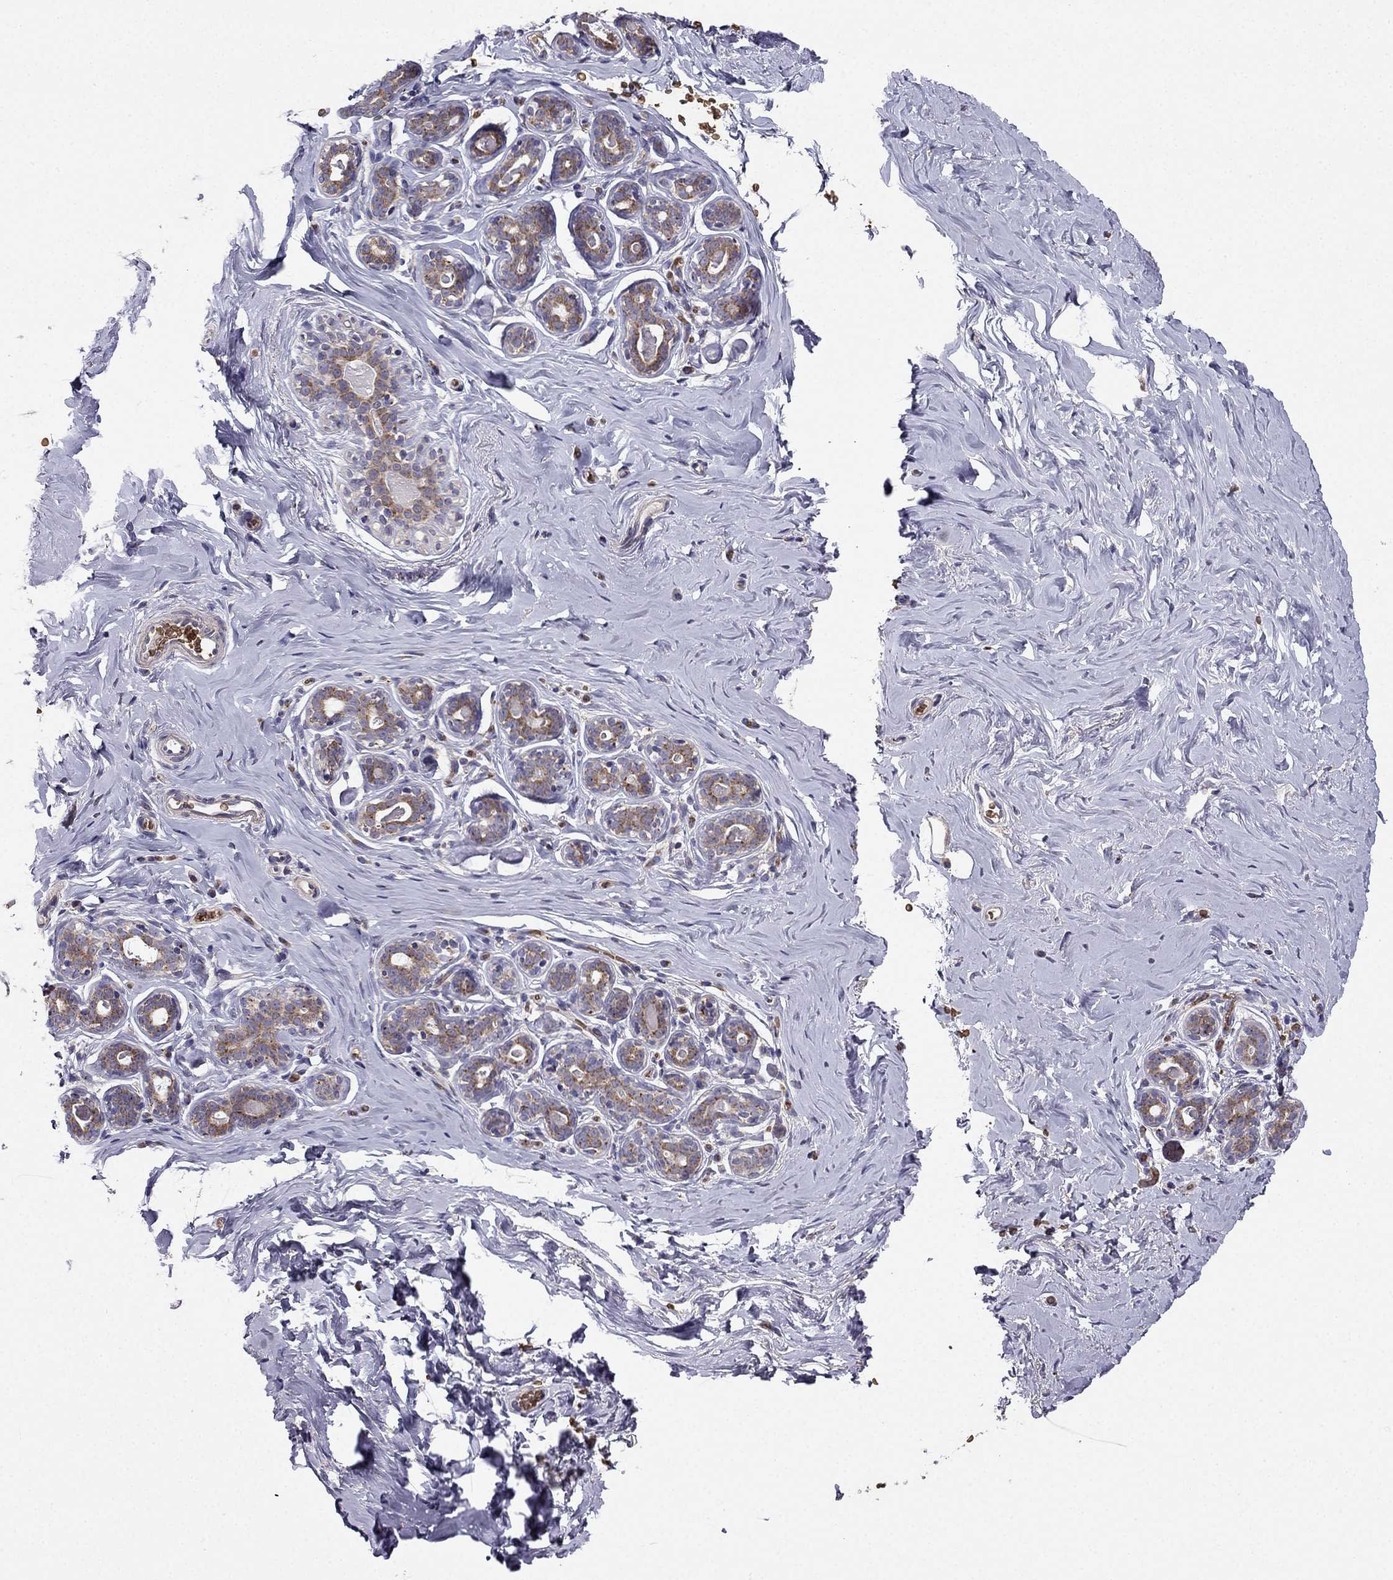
{"staining": {"intensity": "negative", "quantity": "none", "location": "none"}, "tissue": "breast", "cell_type": "Adipocytes", "image_type": "normal", "snomed": [{"axis": "morphology", "description": "Normal tissue, NOS"}, {"axis": "topography", "description": "Skin"}, {"axis": "topography", "description": "Breast"}], "caption": "The photomicrograph reveals no staining of adipocytes in benign breast.", "gene": "B4GALT7", "patient": {"sex": "female", "age": 43}}